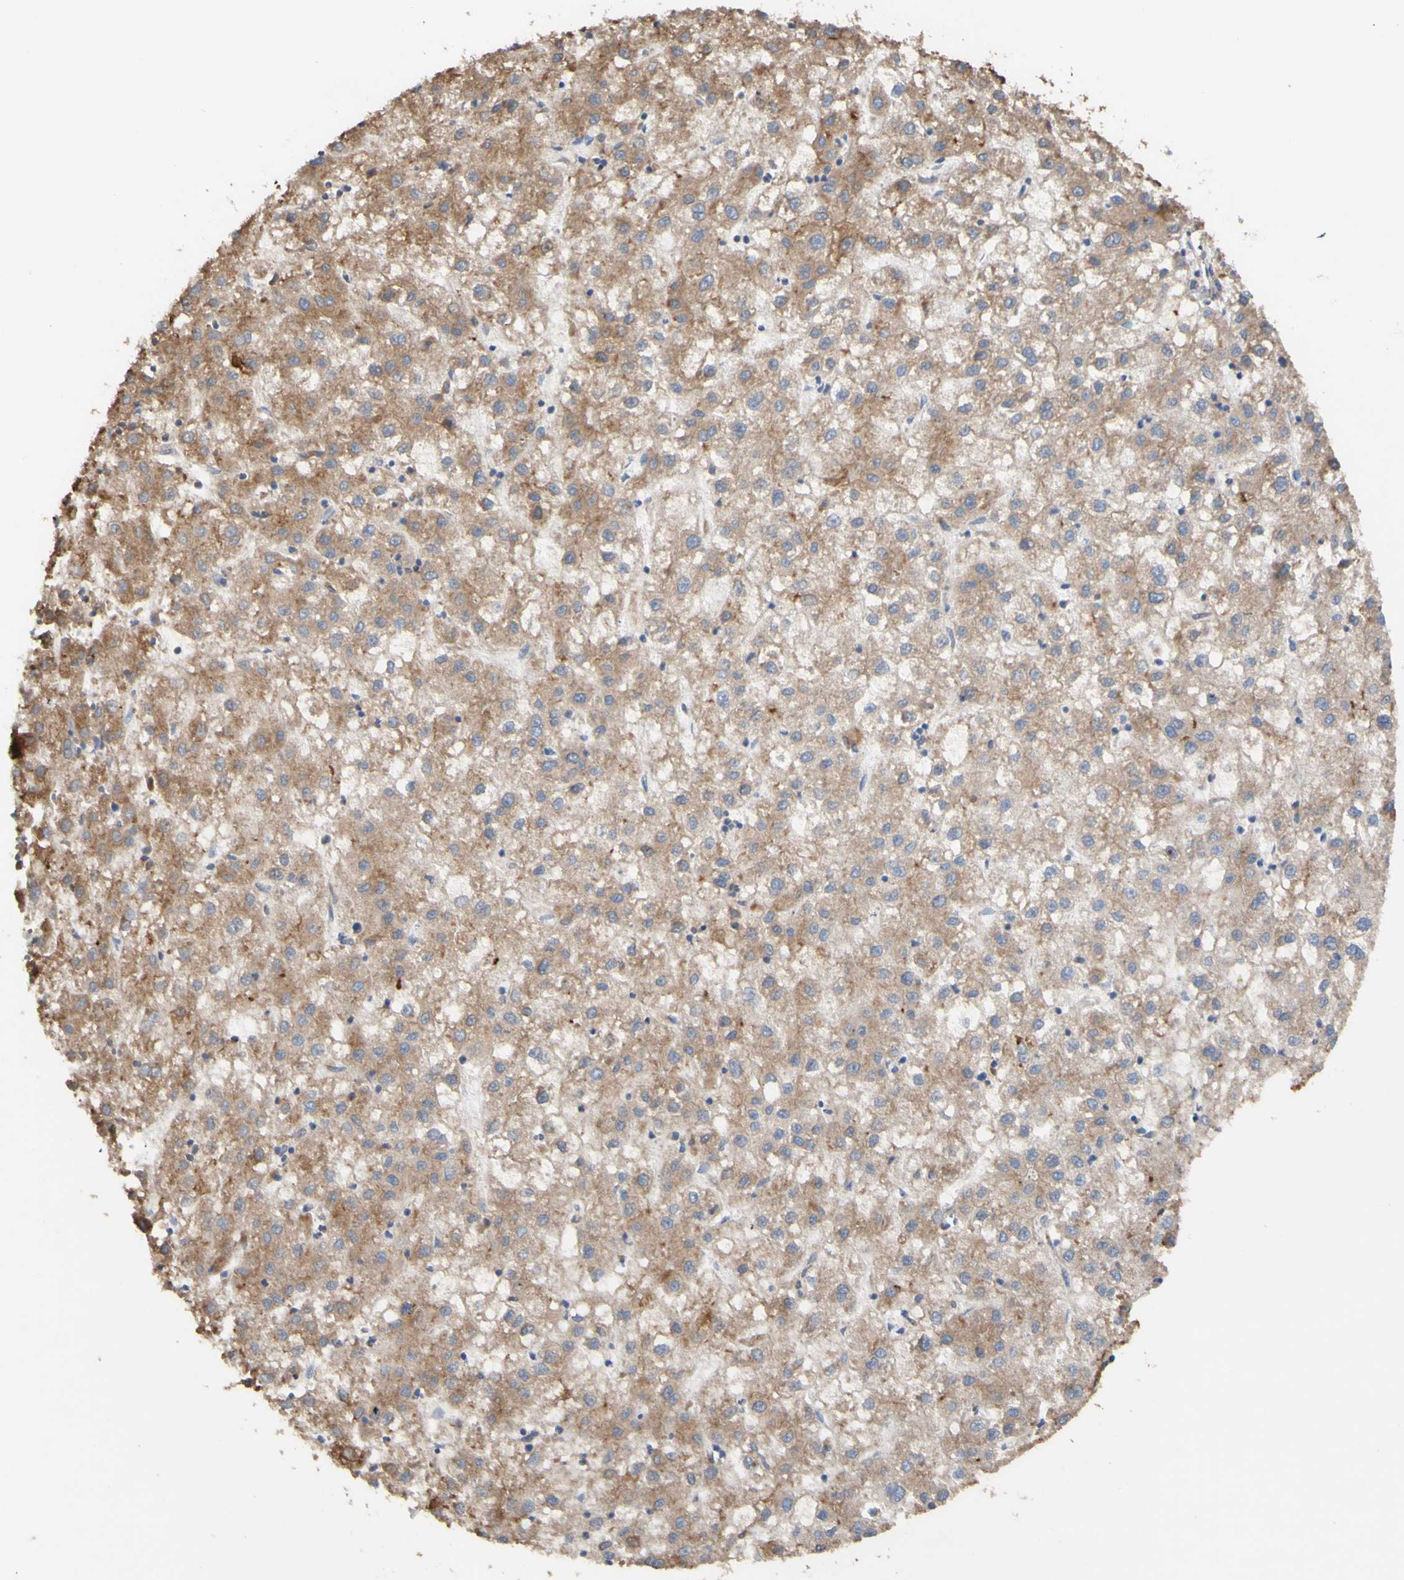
{"staining": {"intensity": "moderate", "quantity": "25%-75%", "location": "cytoplasmic/membranous"}, "tissue": "liver cancer", "cell_type": "Tumor cells", "image_type": "cancer", "snomed": [{"axis": "morphology", "description": "Carcinoma, Hepatocellular, NOS"}, {"axis": "topography", "description": "Liver"}], "caption": "Protein staining of hepatocellular carcinoma (liver) tissue exhibits moderate cytoplasmic/membranous staining in about 25%-75% of tumor cells.", "gene": "NECTIN3", "patient": {"sex": "male", "age": 72}}